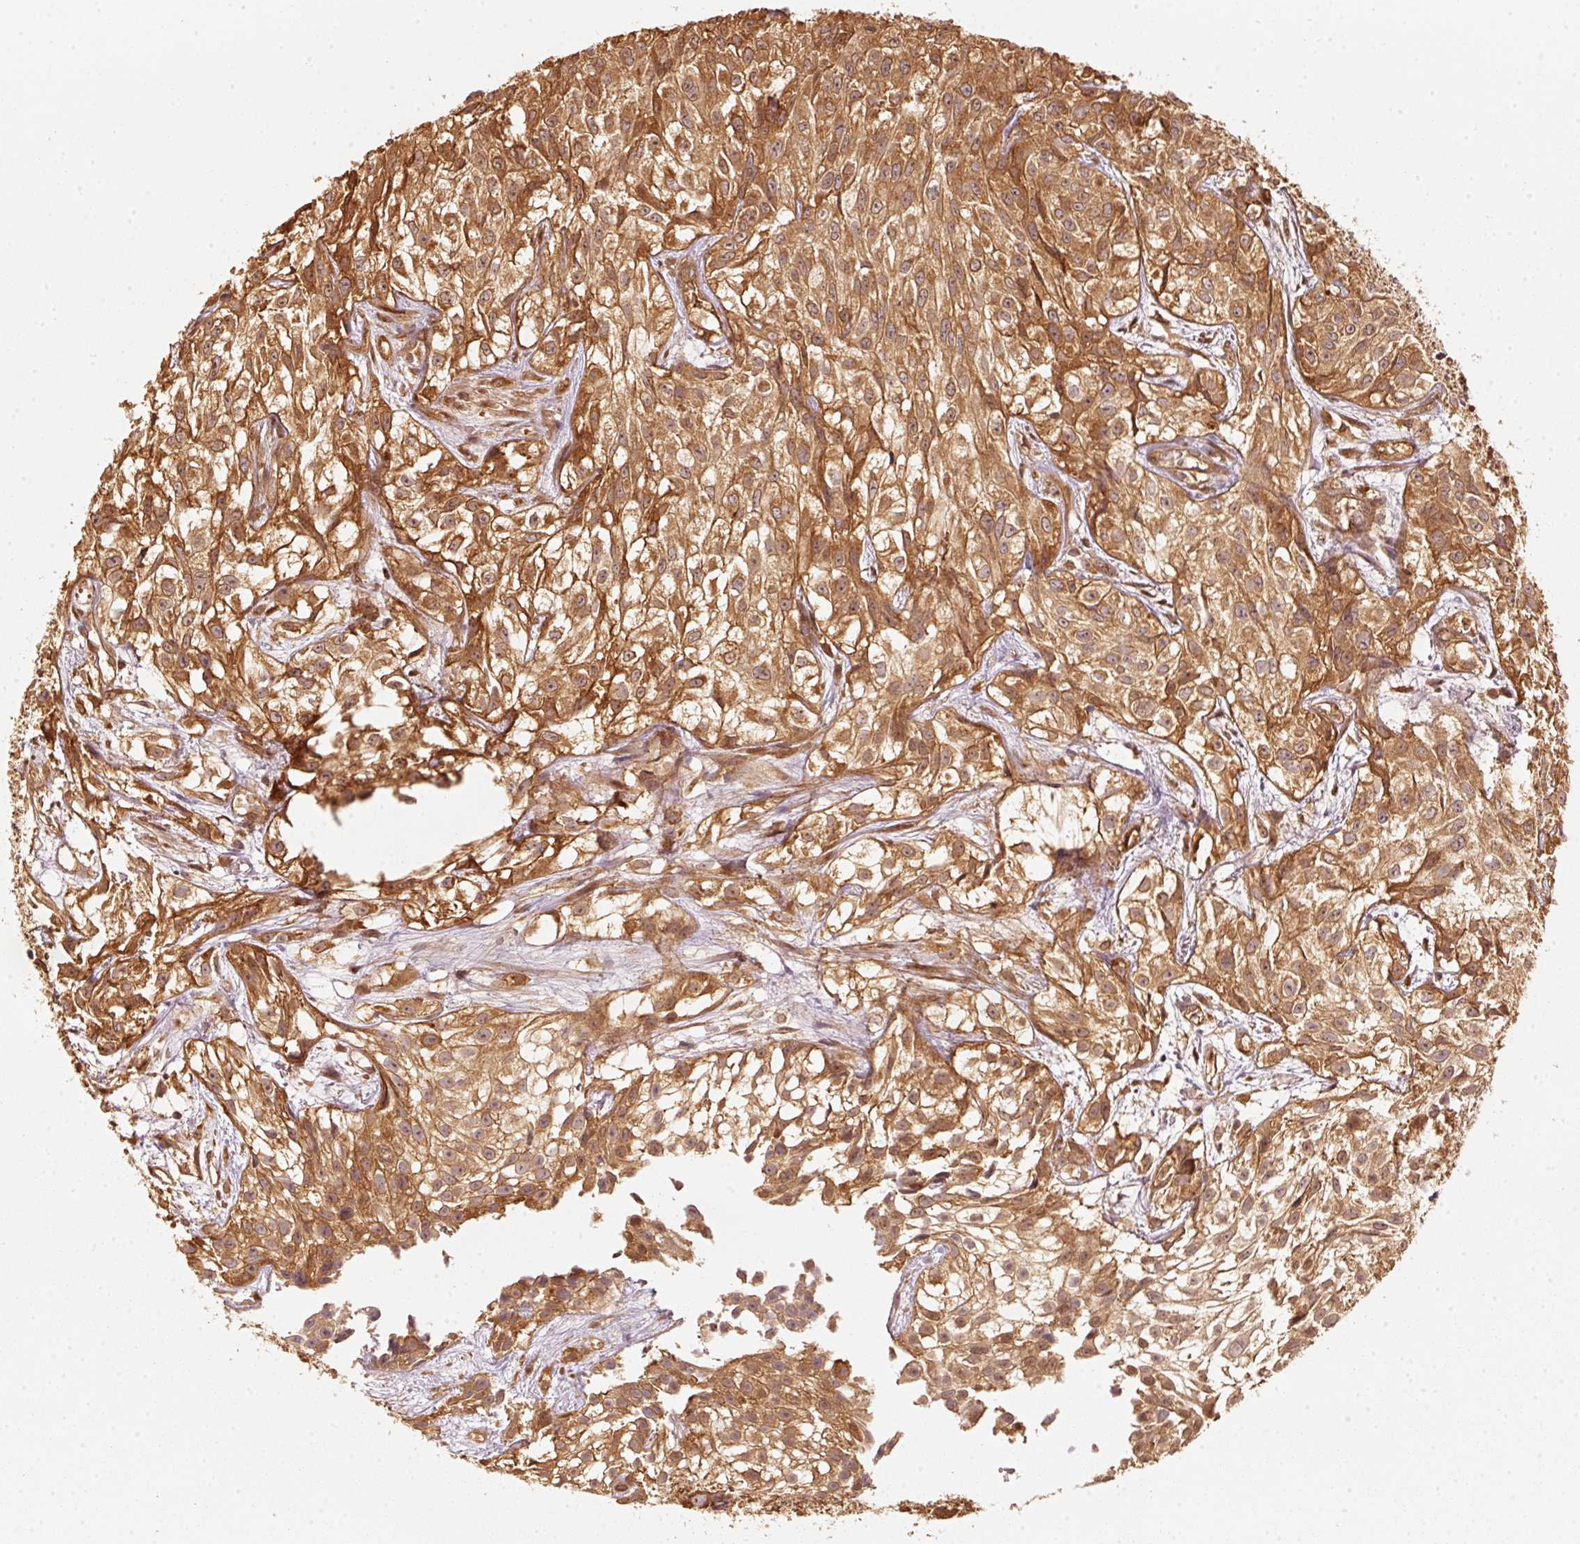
{"staining": {"intensity": "strong", "quantity": ">75%", "location": "cytoplasmic/membranous"}, "tissue": "urothelial cancer", "cell_type": "Tumor cells", "image_type": "cancer", "snomed": [{"axis": "morphology", "description": "Urothelial carcinoma, High grade"}, {"axis": "topography", "description": "Urinary bladder"}], "caption": "Tumor cells show strong cytoplasmic/membranous staining in approximately >75% of cells in urothelial cancer.", "gene": "STAU1", "patient": {"sex": "male", "age": 56}}